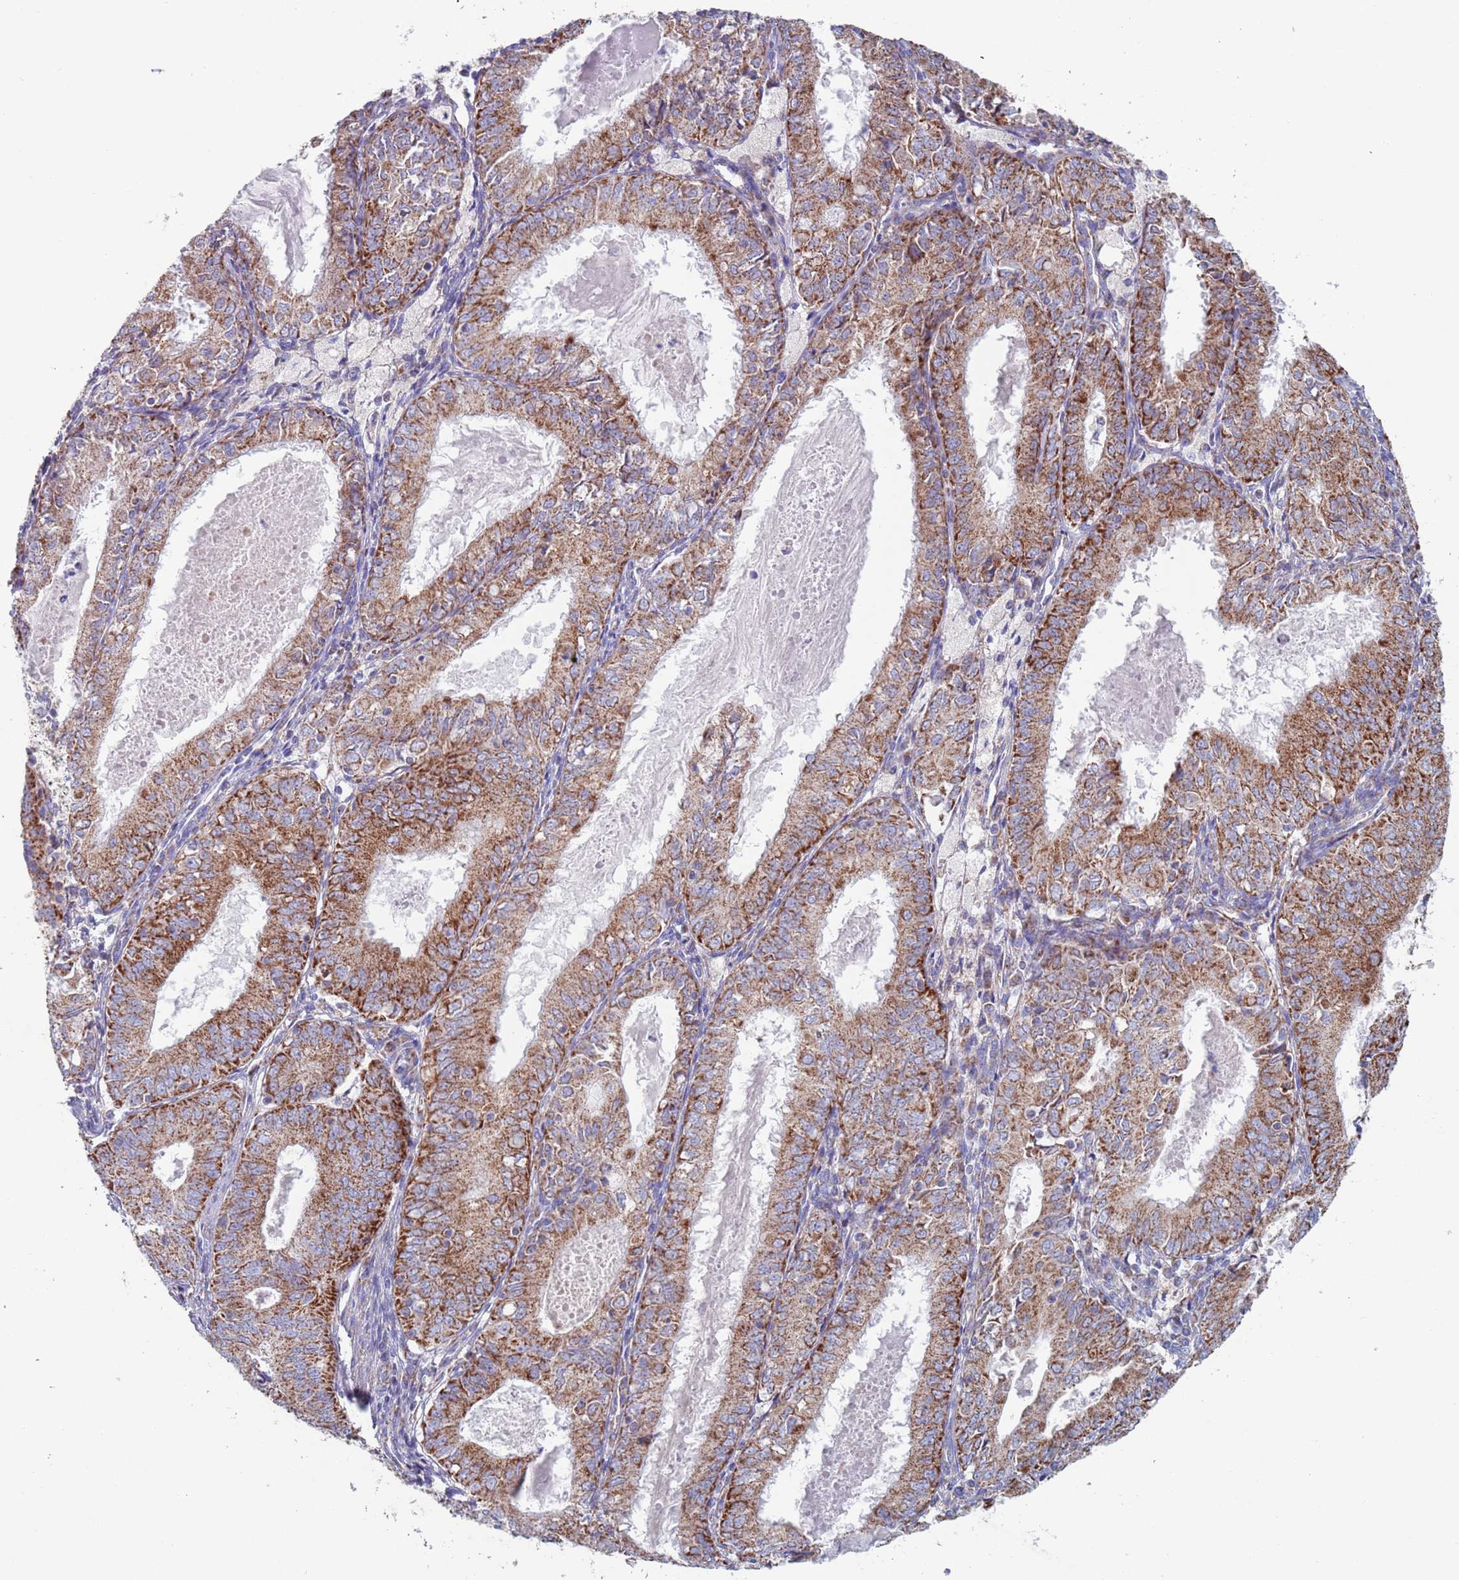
{"staining": {"intensity": "strong", "quantity": ">75%", "location": "cytoplasmic/membranous"}, "tissue": "endometrial cancer", "cell_type": "Tumor cells", "image_type": "cancer", "snomed": [{"axis": "morphology", "description": "Adenocarcinoma, NOS"}, {"axis": "topography", "description": "Endometrium"}], "caption": "Tumor cells exhibit high levels of strong cytoplasmic/membranous positivity in about >75% of cells in adenocarcinoma (endometrial). The staining was performed using DAB (3,3'-diaminobenzidine) to visualize the protein expression in brown, while the nuclei were stained in blue with hematoxylin (Magnification: 20x).", "gene": "MRPL22", "patient": {"sex": "female", "age": 57}}